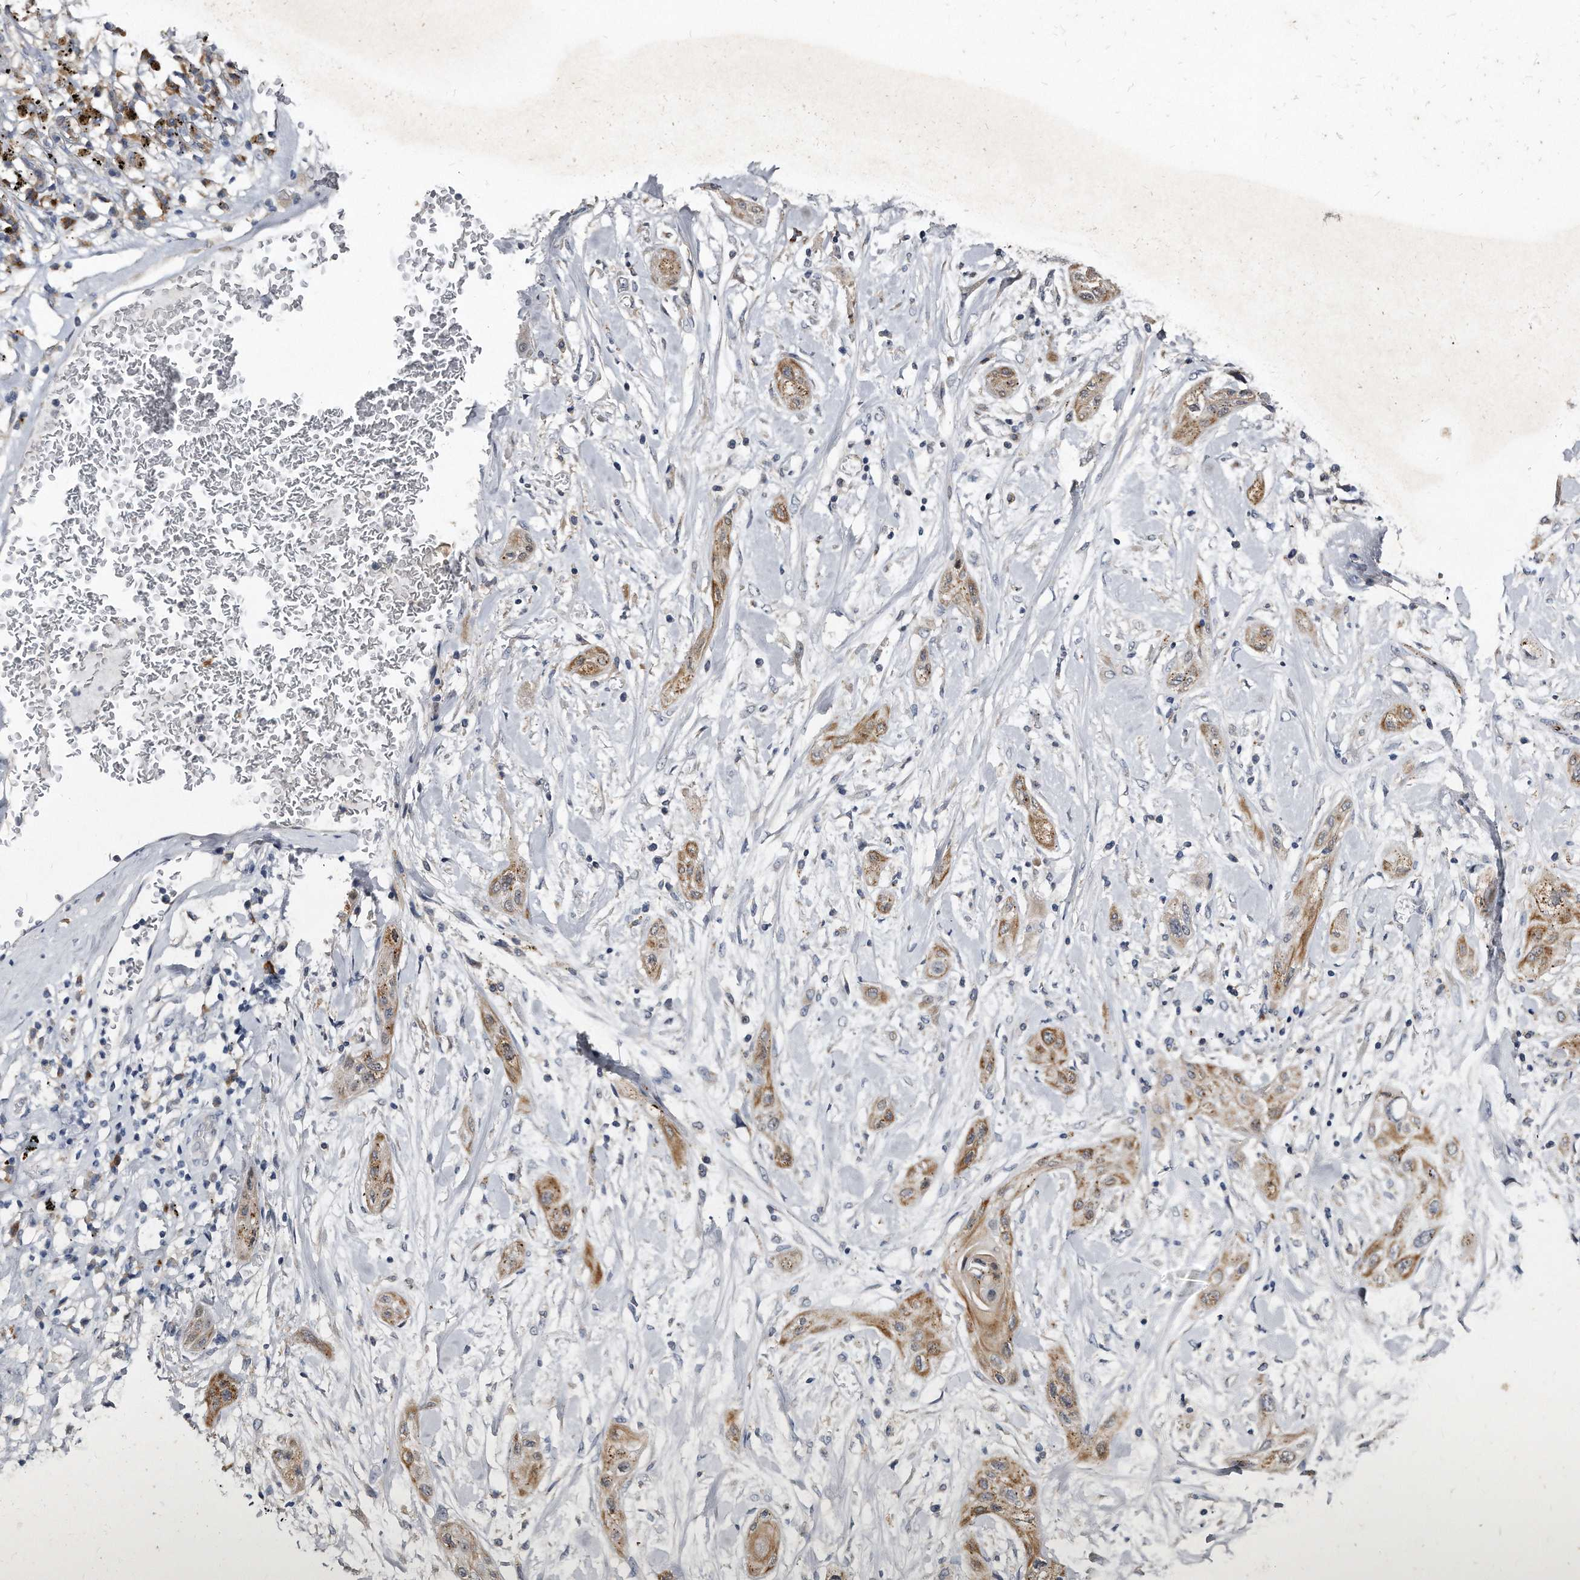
{"staining": {"intensity": "moderate", "quantity": ">75%", "location": "cytoplasmic/membranous"}, "tissue": "lung cancer", "cell_type": "Tumor cells", "image_type": "cancer", "snomed": [{"axis": "morphology", "description": "Squamous cell carcinoma, NOS"}, {"axis": "topography", "description": "Lung"}], "caption": "The photomicrograph exhibits staining of lung squamous cell carcinoma, revealing moderate cytoplasmic/membranous protein expression (brown color) within tumor cells.", "gene": "KLHDC3", "patient": {"sex": "female", "age": 47}}